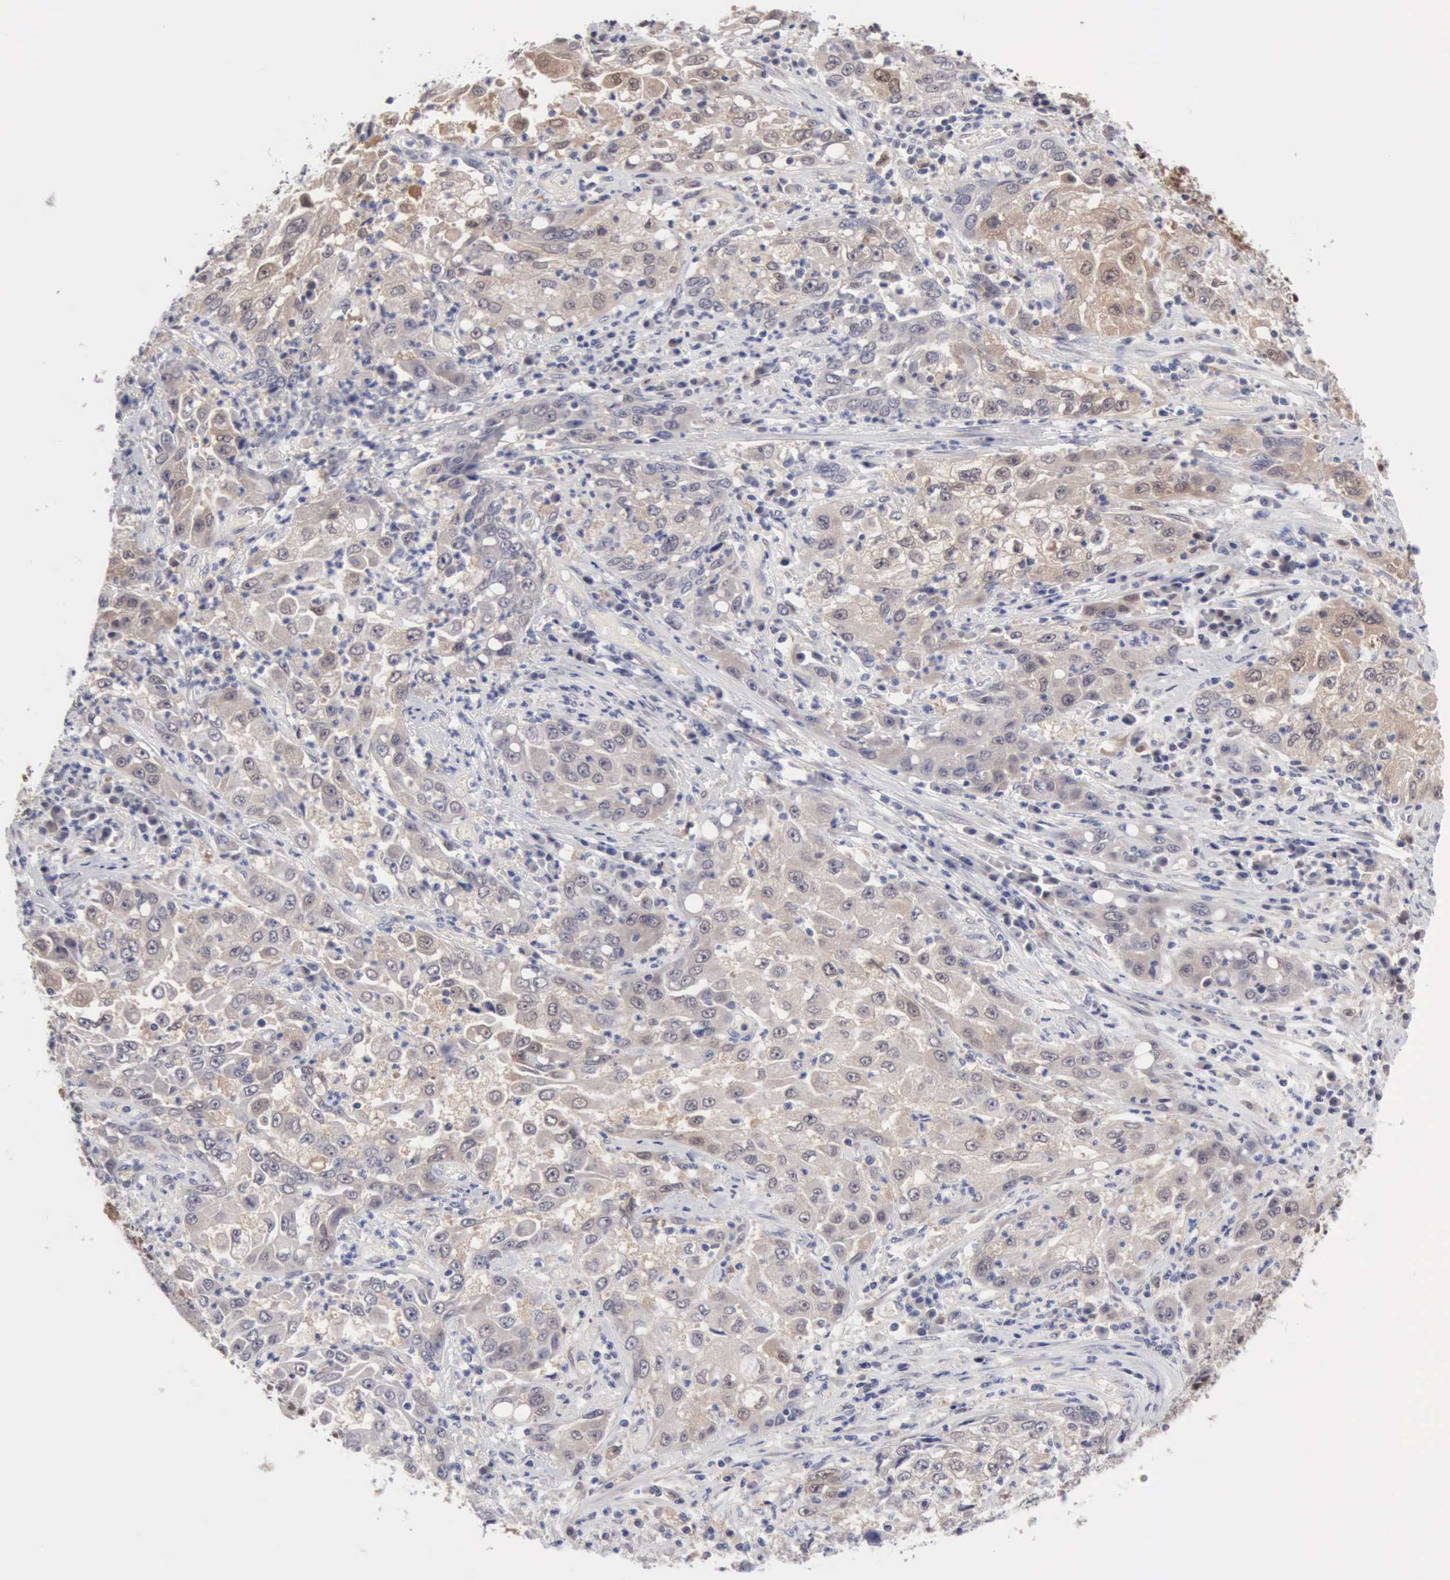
{"staining": {"intensity": "weak", "quantity": "25%-75%", "location": "cytoplasmic/membranous"}, "tissue": "cervical cancer", "cell_type": "Tumor cells", "image_type": "cancer", "snomed": [{"axis": "morphology", "description": "Squamous cell carcinoma, NOS"}, {"axis": "topography", "description": "Cervix"}], "caption": "Immunohistochemistry (IHC) of human cervical squamous cell carcinoma exhibits low levels of weak cytoplasmic/membranous positivity in approximately 25%-75% of tumor cells.", "gene": "PTGR2", "patient": {"sex": "female", "age": 36}}